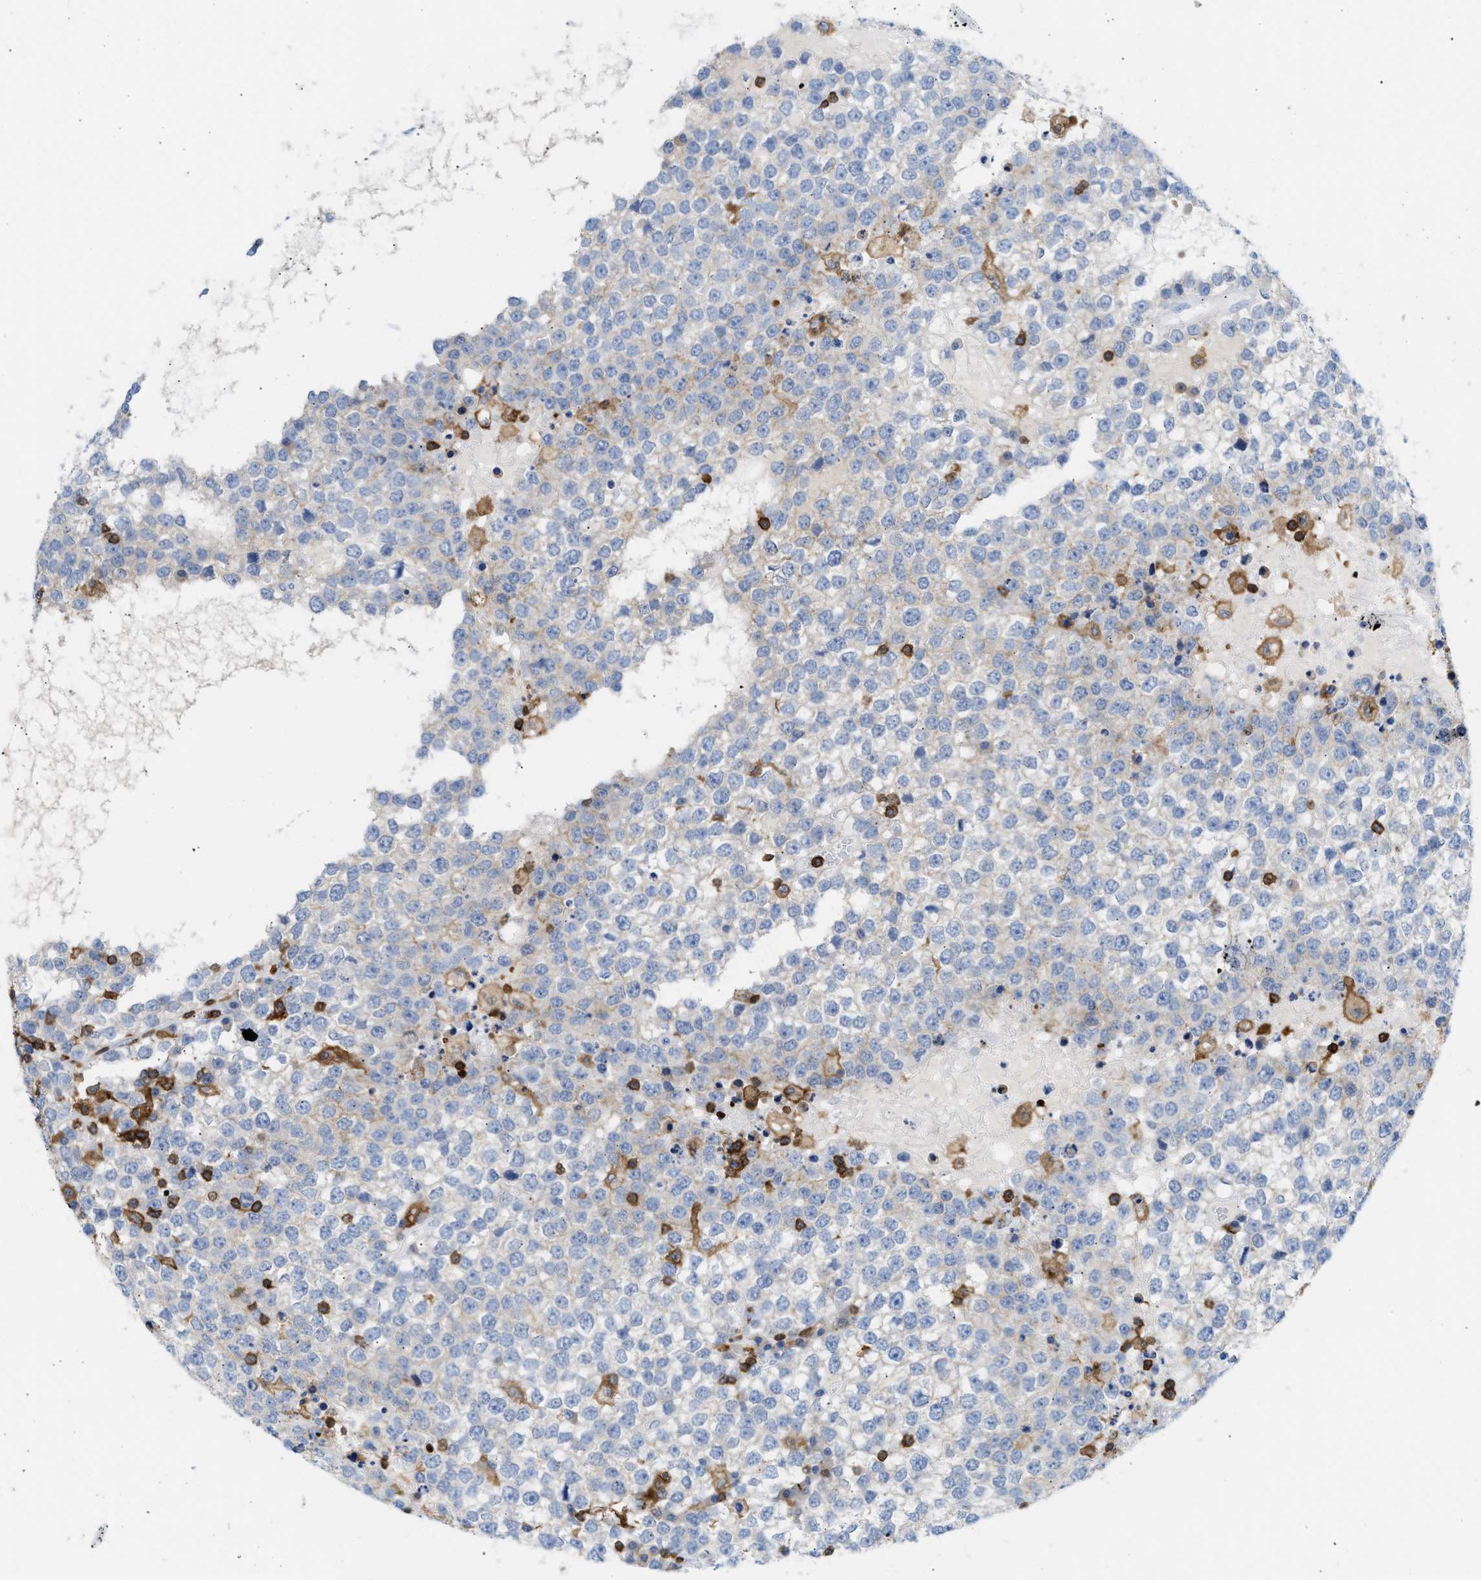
{"staining": {"intensity": "negative", "quantity": "none", "location": "none"}, "tissue": "testis cancer", "cell_type": "Tumor cells", "image_type": "cancer", "snomed": [{"axis": "morphology", "description": "Seminoma, NOS"}, {"axis": "topography", "description": "Testis"}], "caption": "Human testis cancer (seminoma) stained for a protein using immunohistochemistry reveals no positivity in tumor cells.", "gene": "LCP1", "patient": {"sex": "male", "age": 65}}